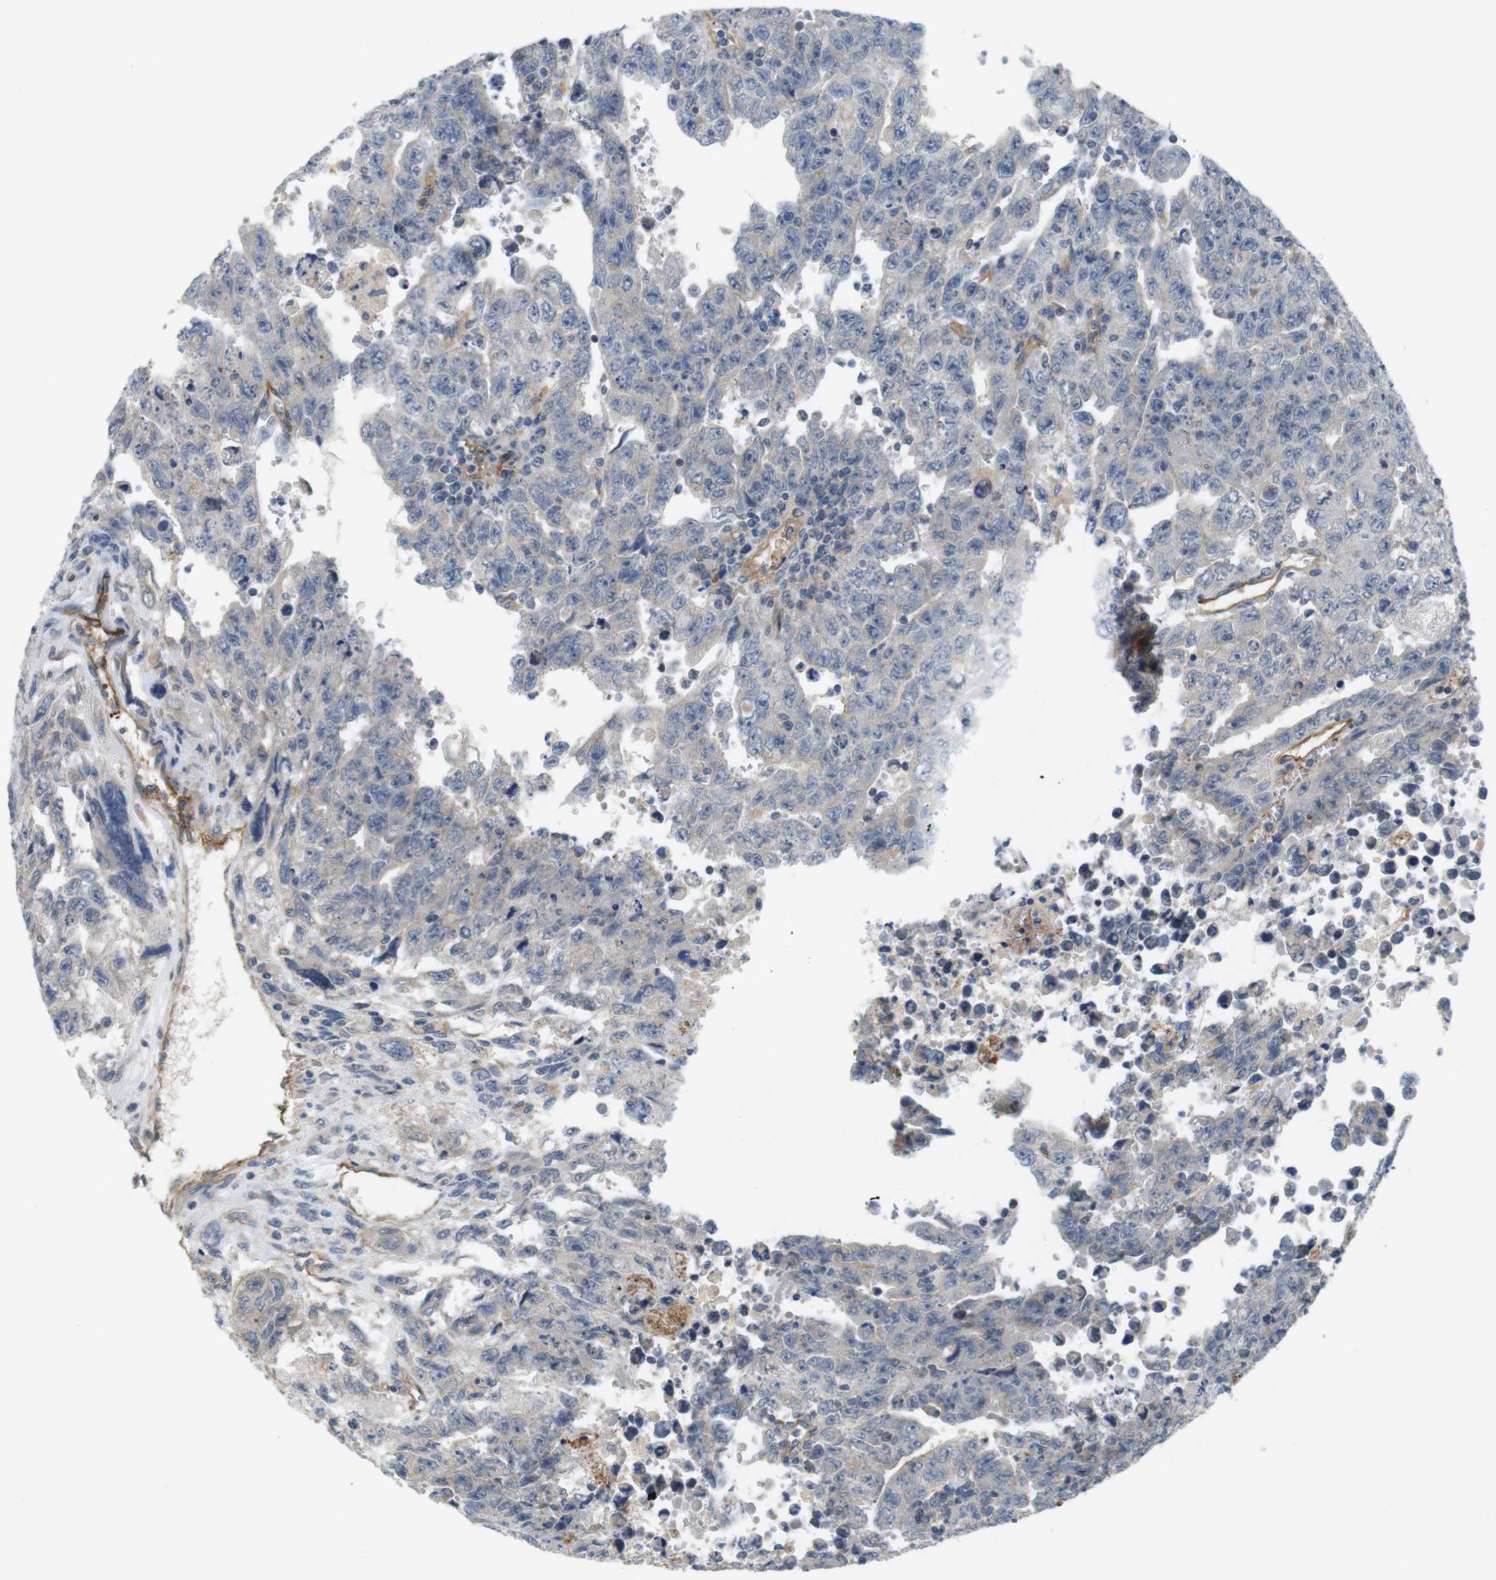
{"staining": {"intensity": "weak", "quantity": ">75%", "location": "cytoplasmic/membranous"}, "tissue": "testis cancer", "cell_type": "Tumor cells", "image_type": "cancer", "snomed": [{"axis": "morphology", "description": "Carcinoma, Embryonal, NOS"}, {"axis": "topography", "description": "Testis"}], "caption": "Immunohistochemistry micrograph of human embryonal carcinoma (testis) stained for a protein (brown), which reveals low levels of weak cytoplasmic/membranous staining in approximately >75% of tumor cells.", "gene": "BVES", "patient": {"sex": "male", "age": 28}}